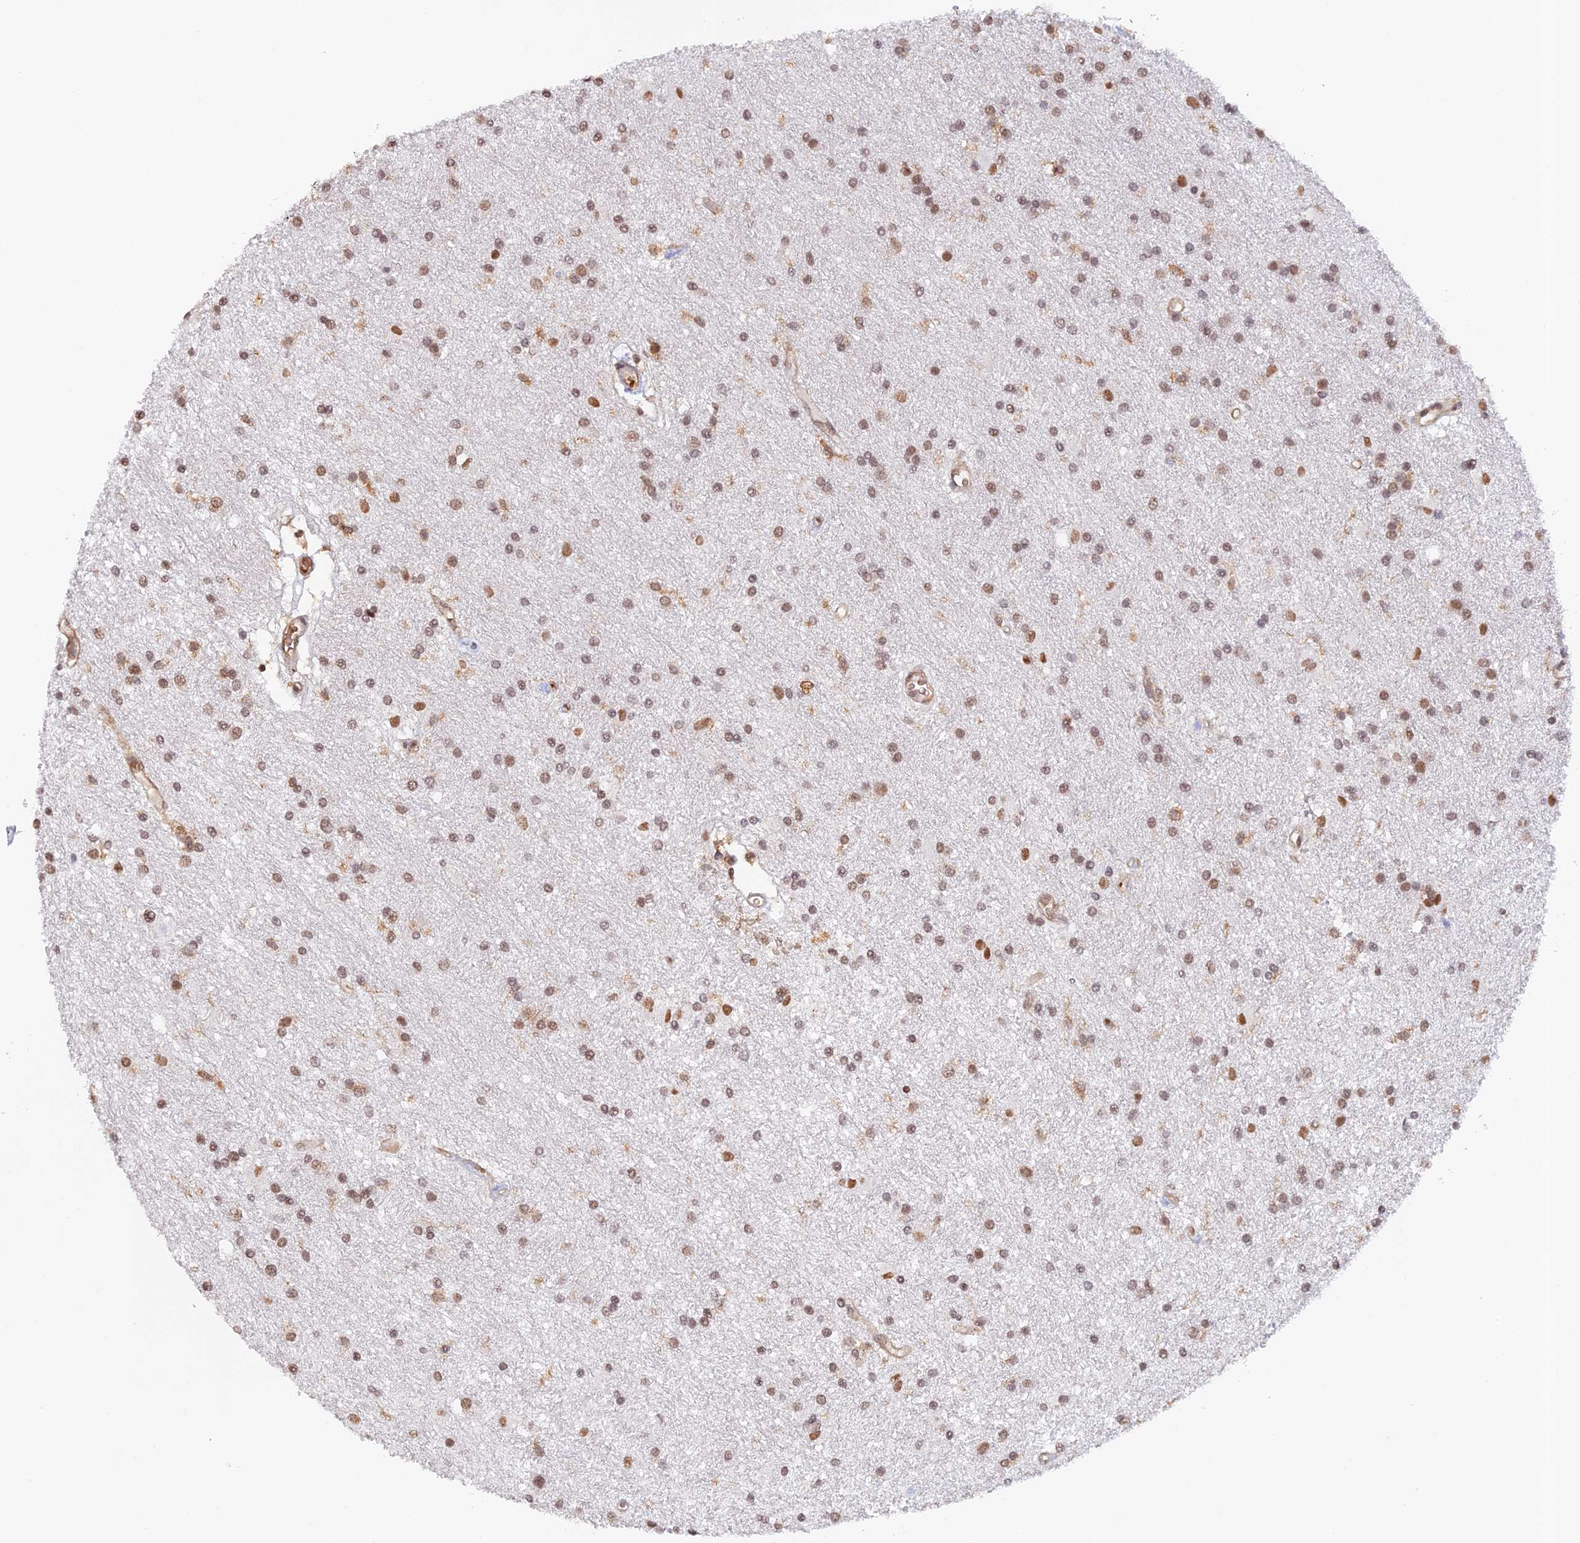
{"staining": {"intensity": "moderate", "quantity": "25%-75%", "location": "nuclear"}, "tissue": "glioma", "cell_type": "Tumor cells", "image_type": "cancer", "snomed": [{"axis": "morphology", "description": "Glioma, malignant, High grade"}, {"axis": "topography", "description": "Brain"}], "caption": "IHC (DAB) staining of human glioma exhibits moderate nuclear protein expression in about 25%-75% of tumor cells.", "gene": "DENND1C", "patient": {"sex": "male", "age": 77}}